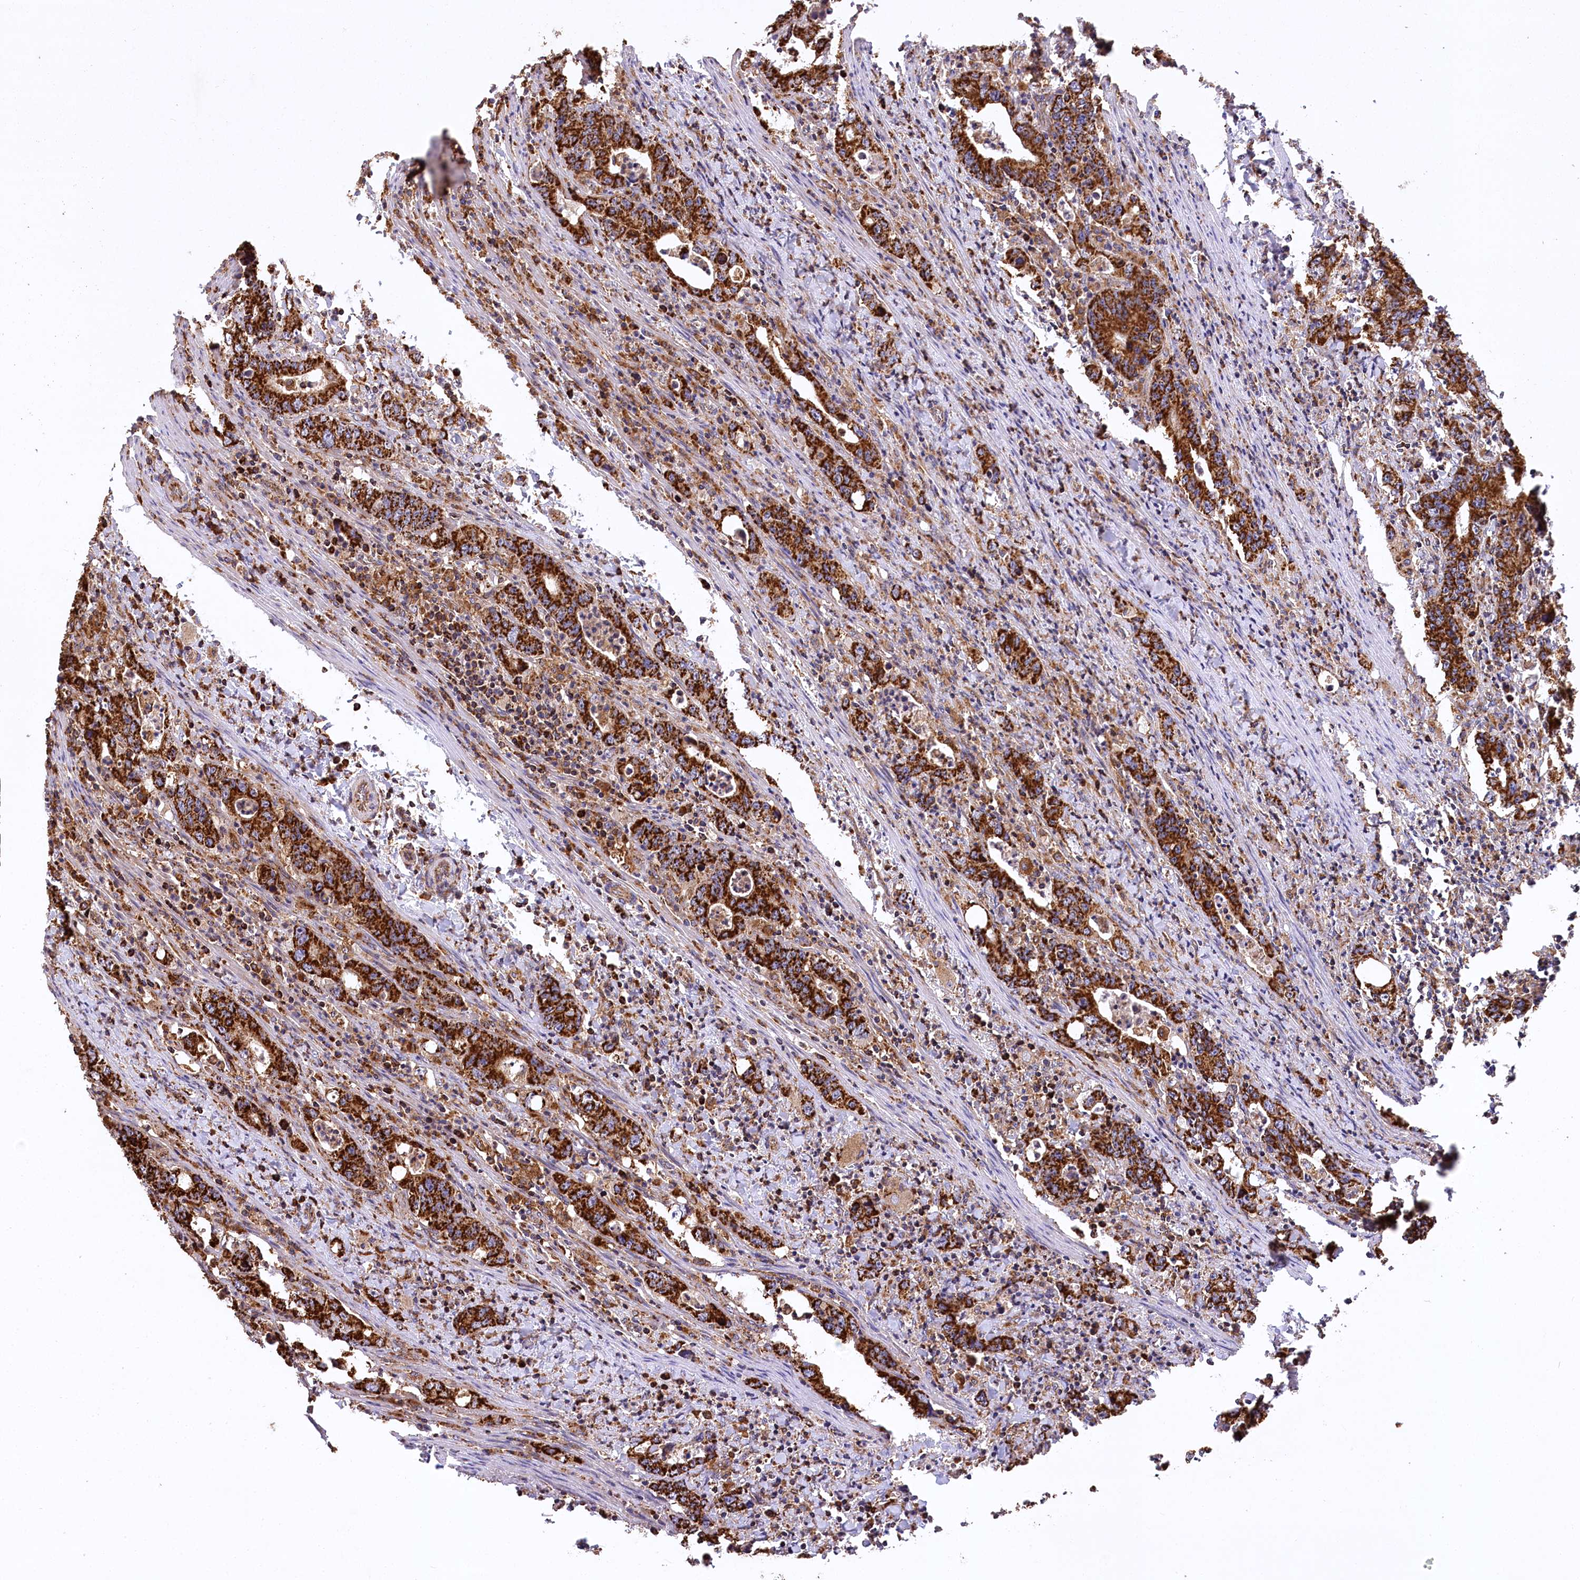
{"staining": {"intensity": "strong", "quantity": ">75%", "location": "cytoplasmic/membranous"}, "tissue": "colorectal cancer", "cell_type": "Tumor cells", "image_type": "cancer", "snomed": [{"axis": "morphology", "description": "Adenocarcinoma, NOS"}, {"axis": "topography", "description": "Colon"}], "caption": "Adenocarcinoma (colorectal) stained with immunohistochemistry reveals strong cytoplasmic/membranous positivity in about >75% of tumor cells.", "gene": "CARD19", "patient": {"sex": "female", "age": 75}}